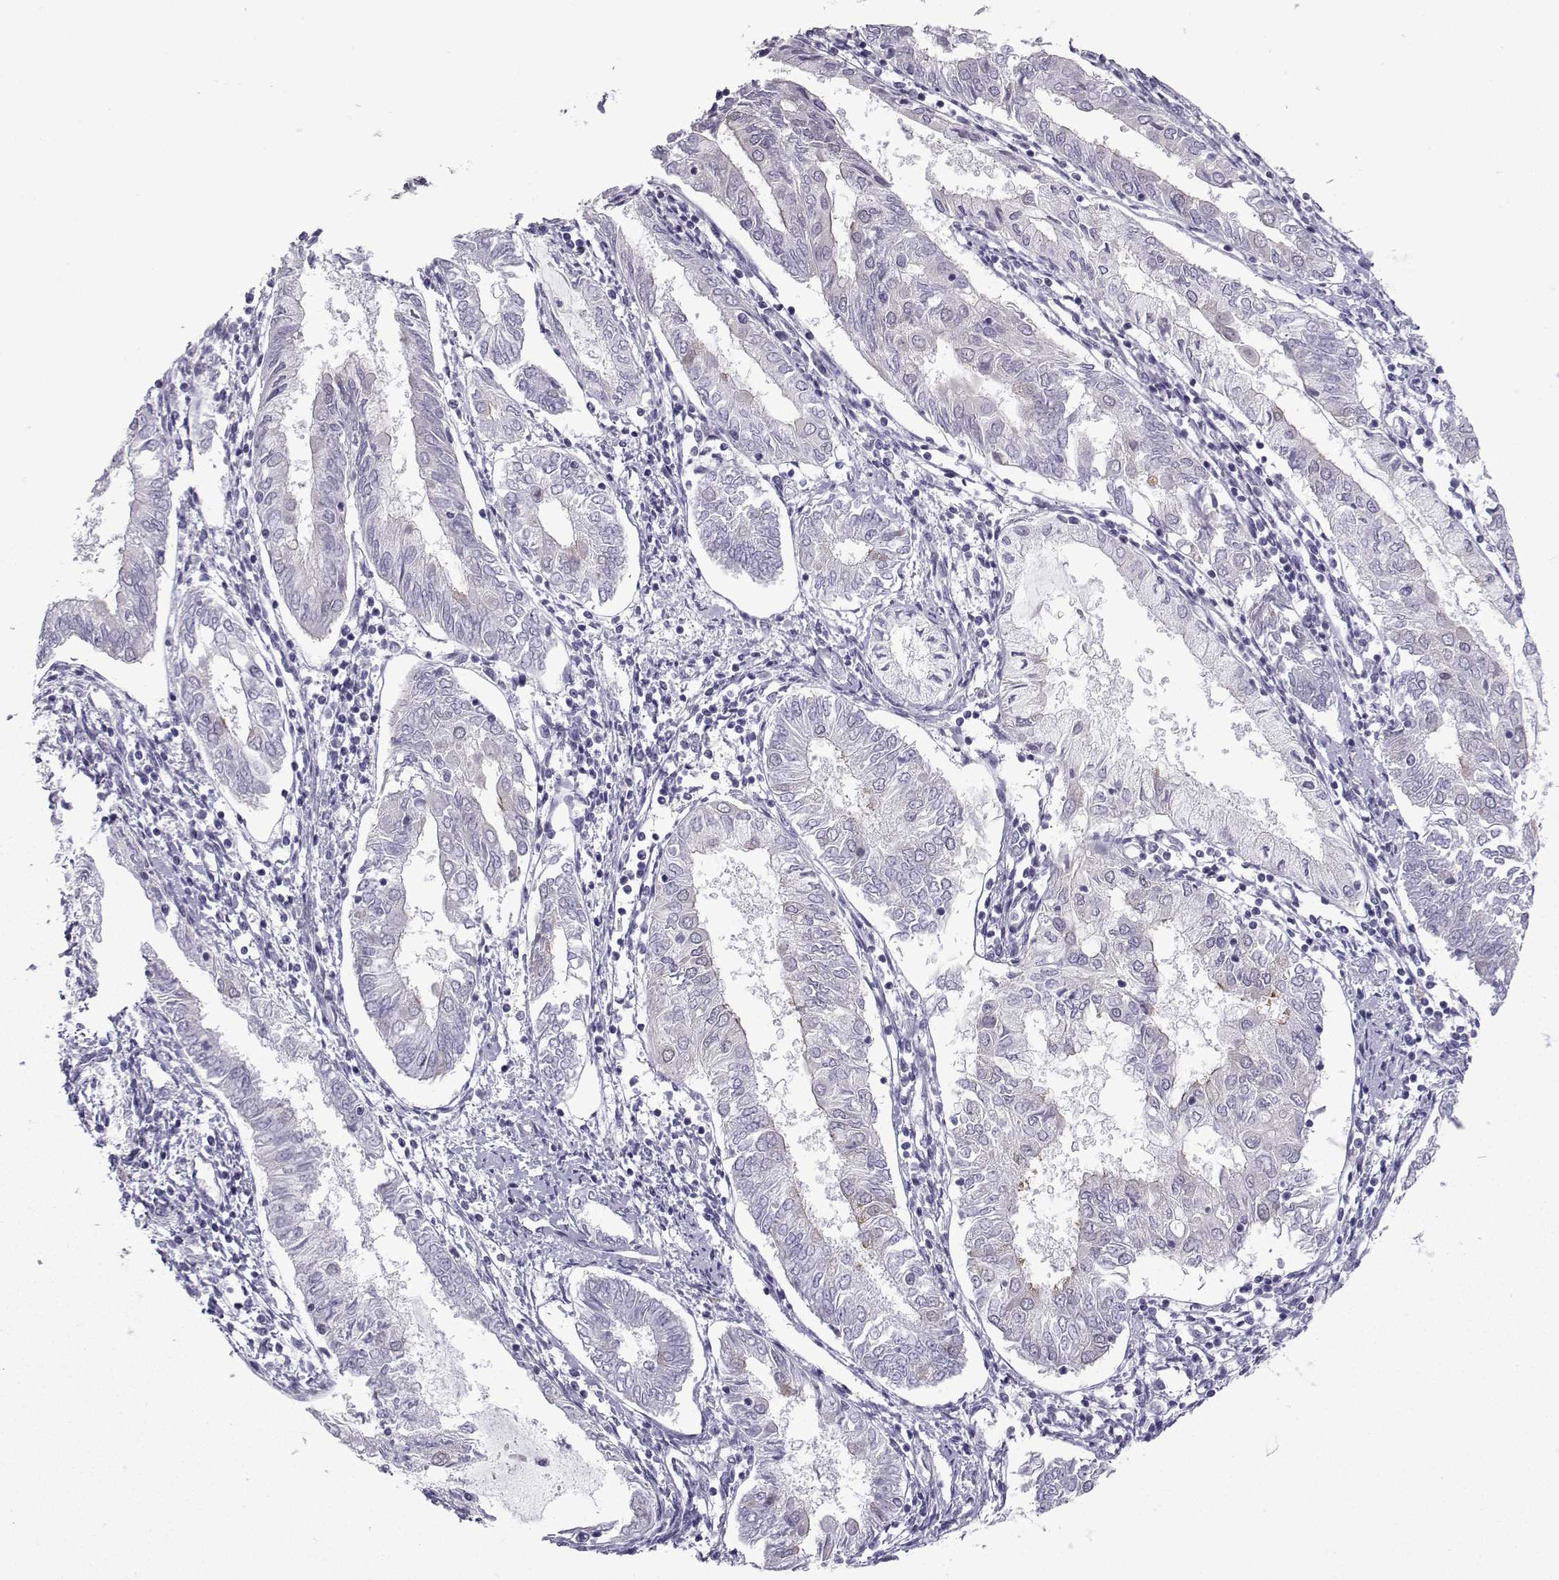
{"staining": {"intensity": "negative", "quantity": "none", "location": "none"}, "tissue": "endometrial cancer", "cell_type": "Tumor cells", "image_type": "cancer", "snomed": [{"axis": "morphology", "description": "Adenocarcinoma, NOS"}, {"axis": "topography", "description": "Endometrium"}], "caption": "An IHC micrograph of endometrial cancer (adenocarcinoma) is shown. There is no staining in tumor cells of endometrial cancer (adenocarcinoma).", "gene": "CFAP53", "patient": {"sex": "female", "age": 68}}